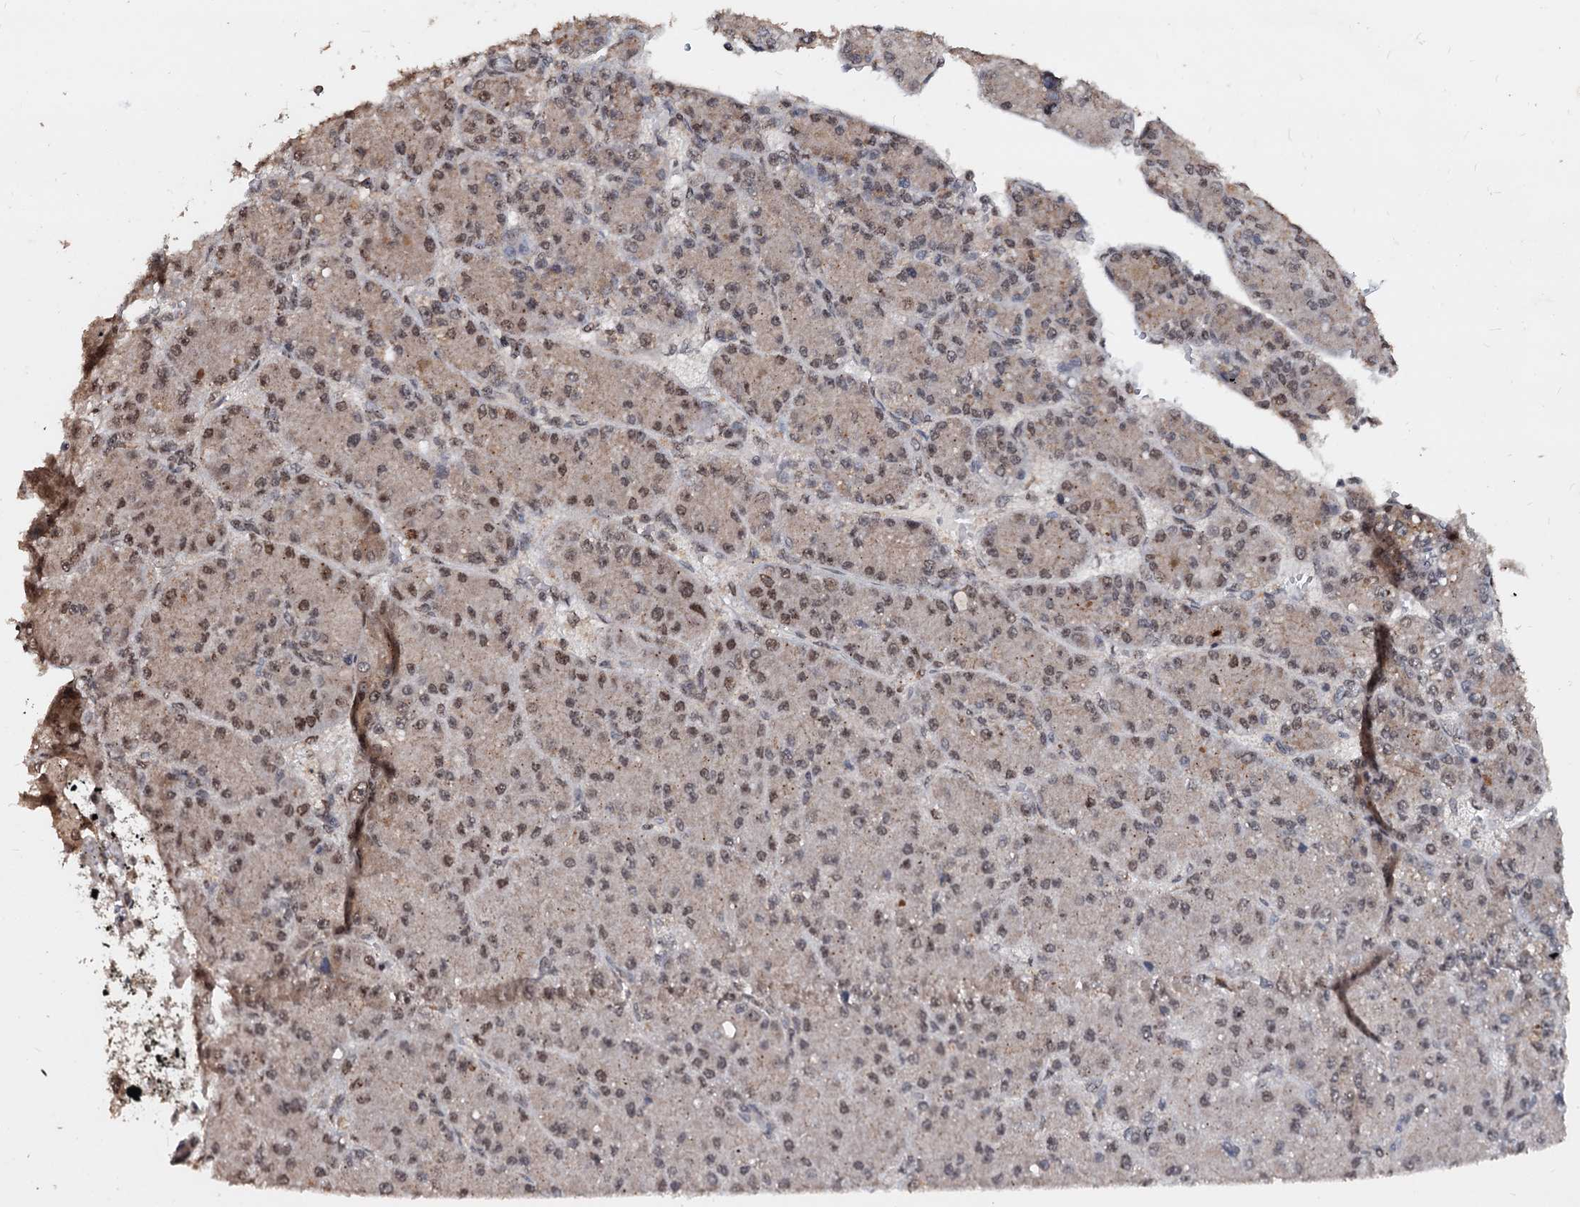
{"staining": {"intensity": "moderate", "quantity": ">75%", "location": "nuclear"}, "tissue": "liver cancer", "cell_type": "Tumor cells", "image_type": "cancer", "snomed": [{"axis": "morphology", "description": "Carcinoma, Hepatocellular, NOS"}, {"axis": "topography", "description": "Liver"}], "caption": "The image shows a brown stain indicating the presence of a protein in the nuclear of tumor cells in liver cancer.", "gene": "FAM216B", "patient": {"sex": "male", "age": 67}}